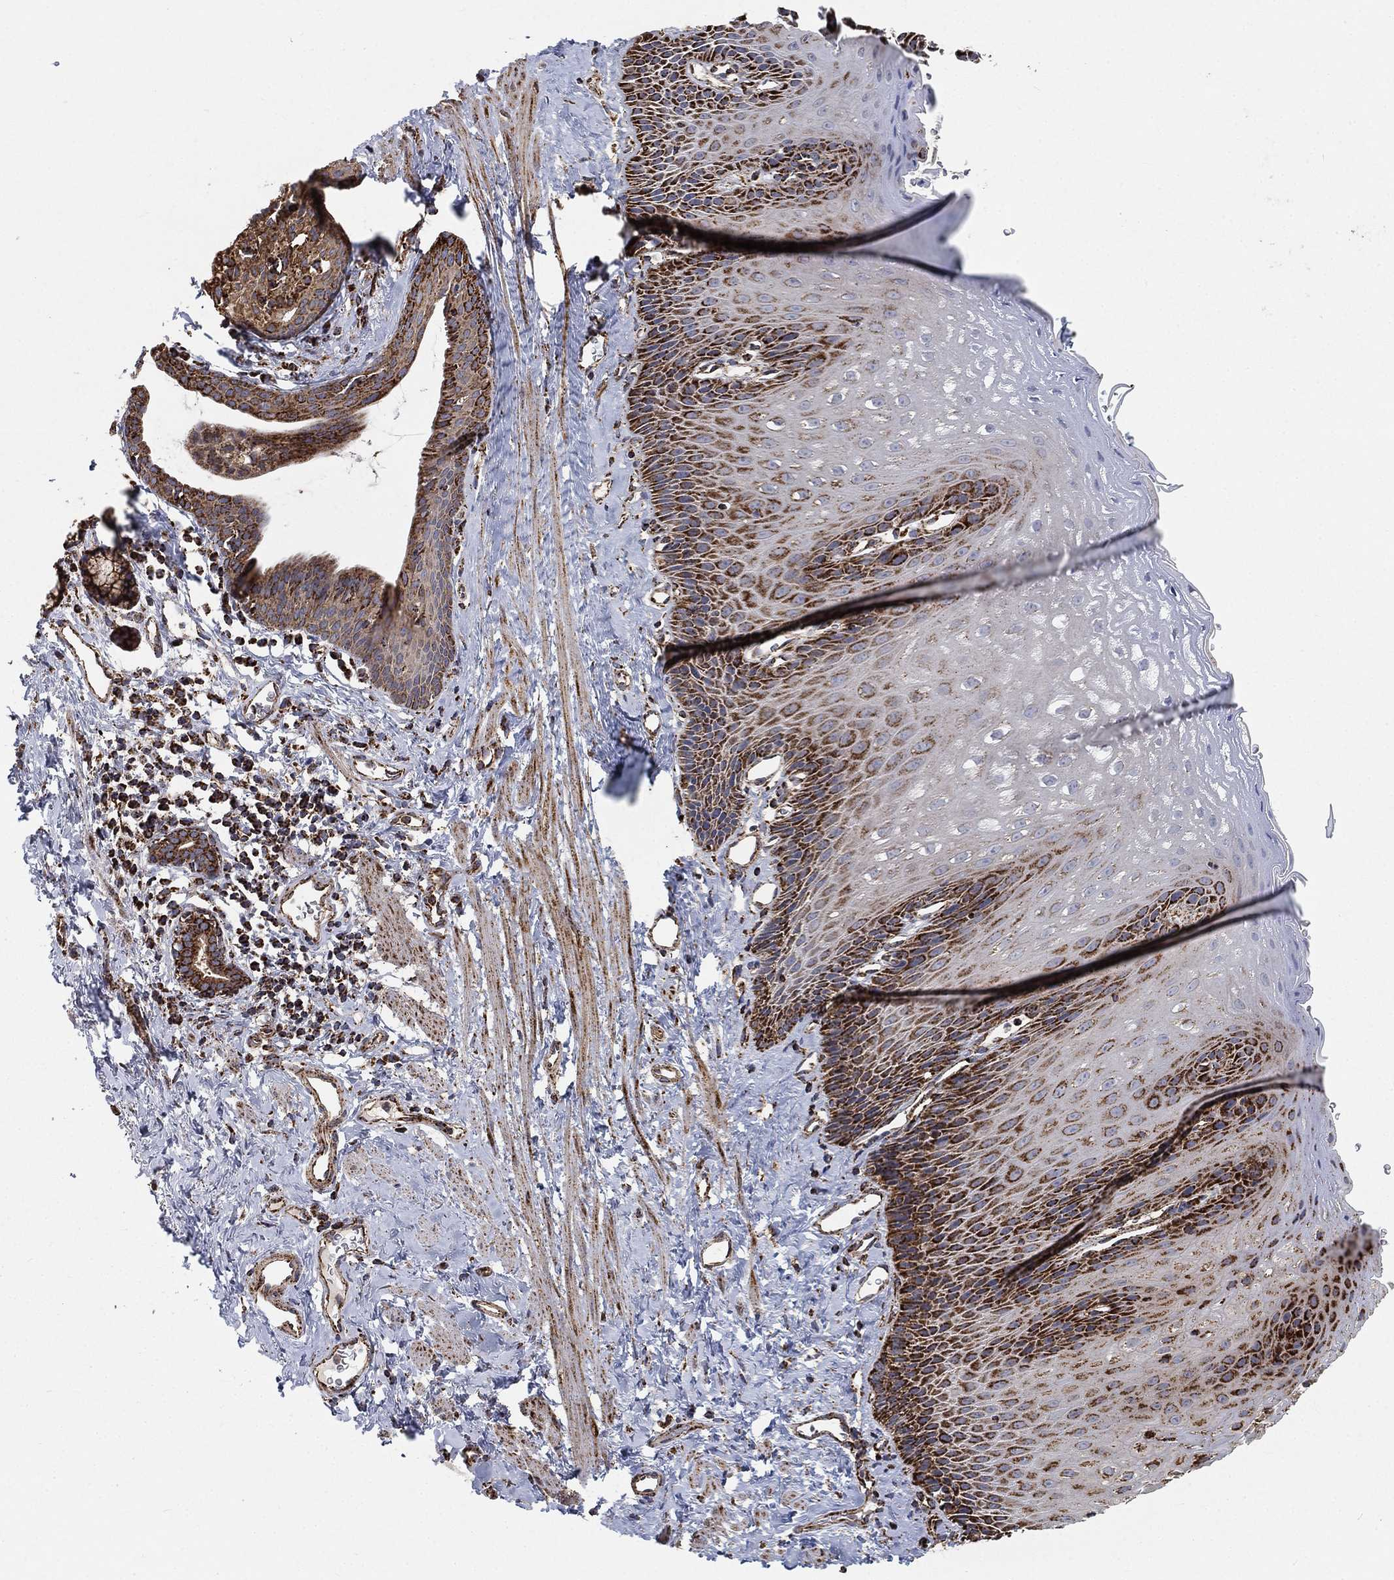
{"staining": {"intensity": "strong", "quantity": "25%-75%", "location": "cytoplasmic/membranous"}, "tissue": "esophagus", "cell_type": "Squamous epithelial cells", "image_type": "normal", "snomed": [{"axis": "morphology", "description": "Normal tissue, NOS"}, {"axis": "topography", "description": "Esophagus"}], "caption": "A brown stain labels strong cytoplasmic/membranous positivity of a protein in squamous epithelial cells of benign human esophagus.", "gene": "SLC38A7", "patient": {"sex": "male", "age": 64}}